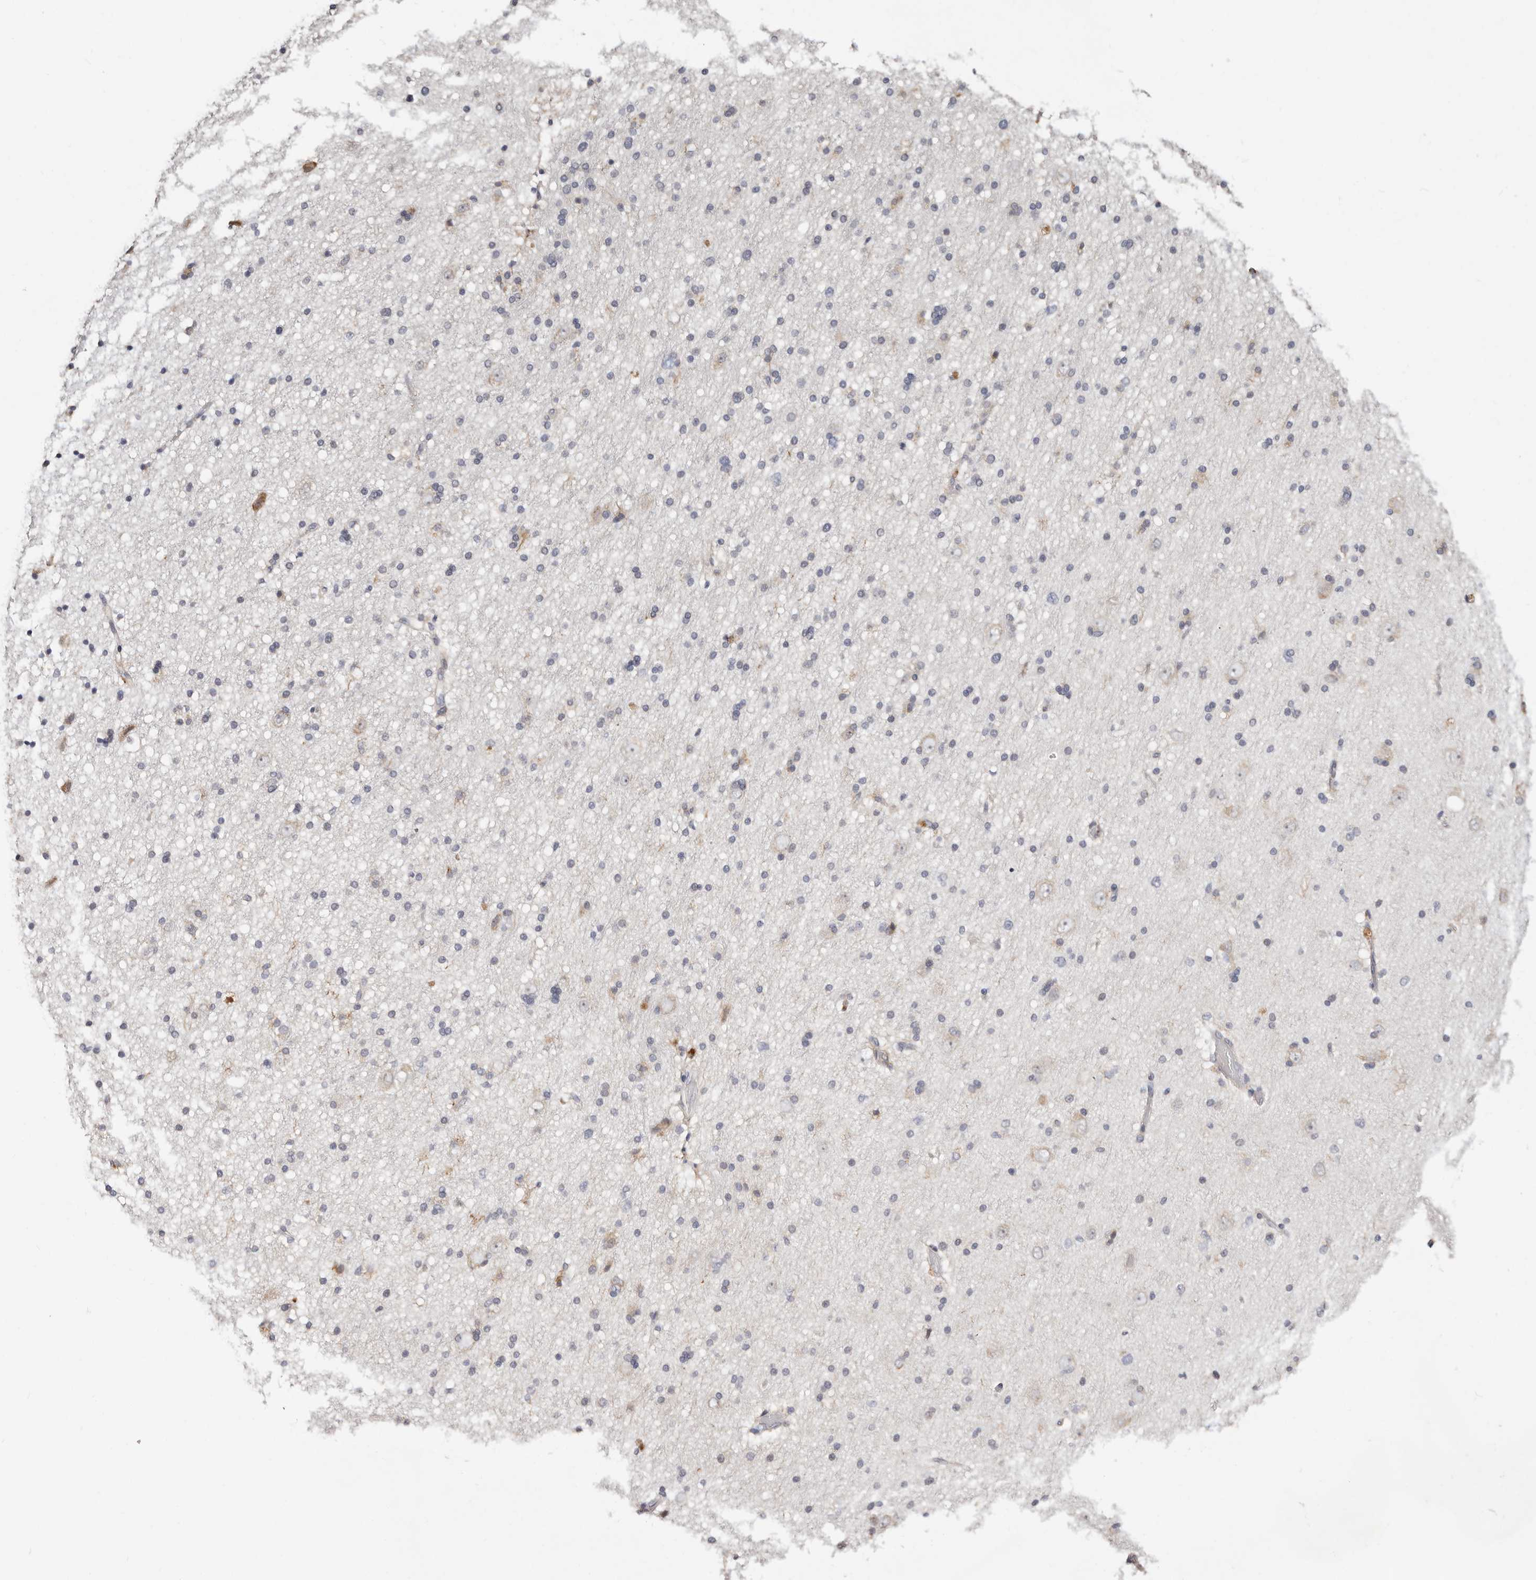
{"staining": {"intensity": "negative", "quantity": "none", "location": "none"}, "tissue": "cerebral cortex", "cell_type": "Endothelial cells", "image_type": "normal", "snomed": [{"axis": "morphology", "description": "Normal tissue, NOS"}, {"axis": "topography", "description": "Cerebral cortex"}], "caption": "Immunohistochemical staining of unremarkable cerebral cortex displays no significant positivity in endothelial cells.", "gene": "BCL2L15", "patient": {"sex": "male", "age": 34}}